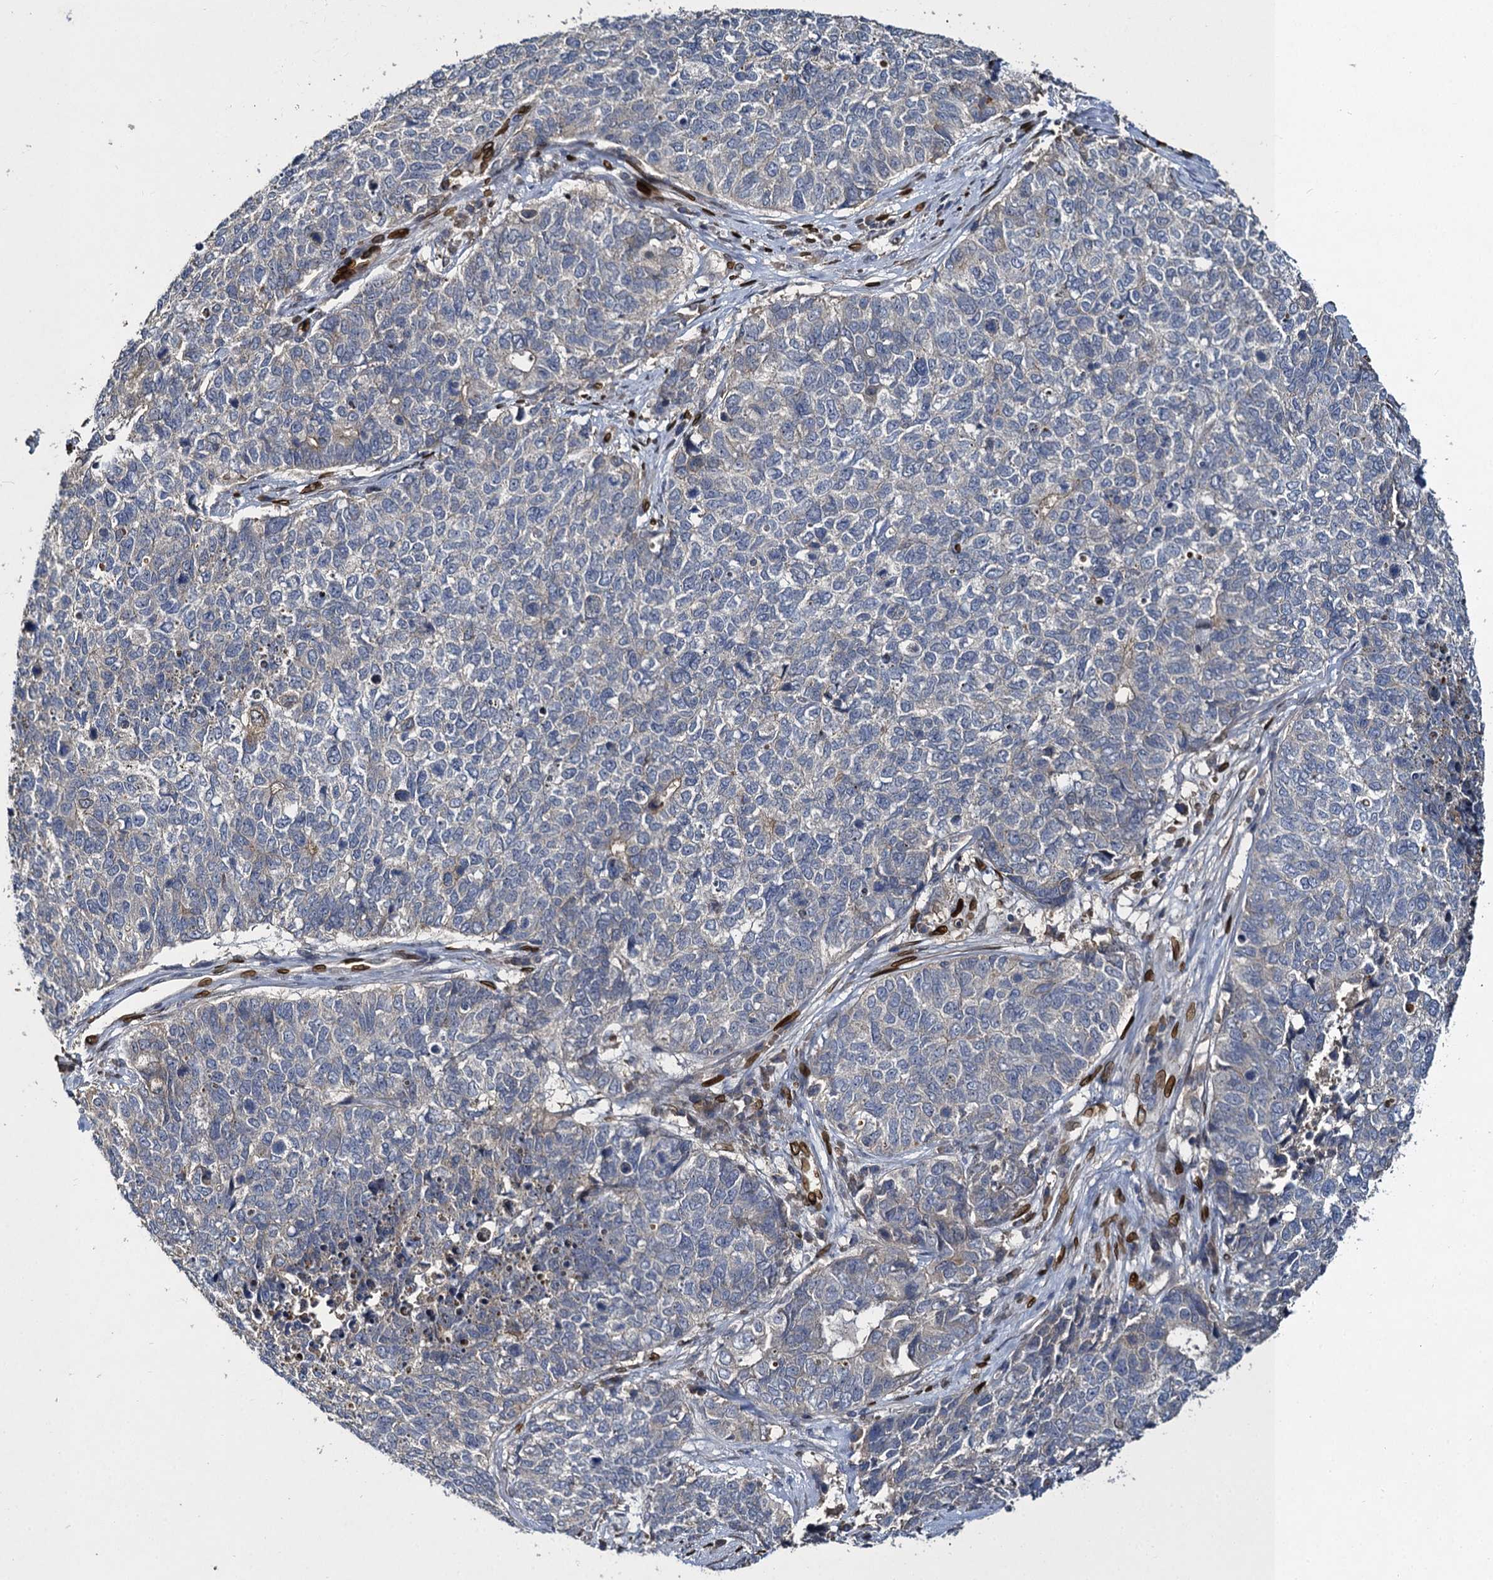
{"staining": {"intensity": "negative", "quantity": "none", "location": "none"}, "tissue": "cervical cancer", "cell_type": "Tumor cells", "image_type": "cancer", "snomed": [{"axis": "morphology", "description": "Squamous cell carcinoma, NOS"}, {"axis": "topography", "description": "Cervix"}], "caption": "Cervical cancer (squamous cell carcinoma) stained for a protein using immunohistochemistry (IHC) demonstrates no expression tumor cells.", "gene": "SLC11A2", "patient": {"sex": "female", "age": 63}}